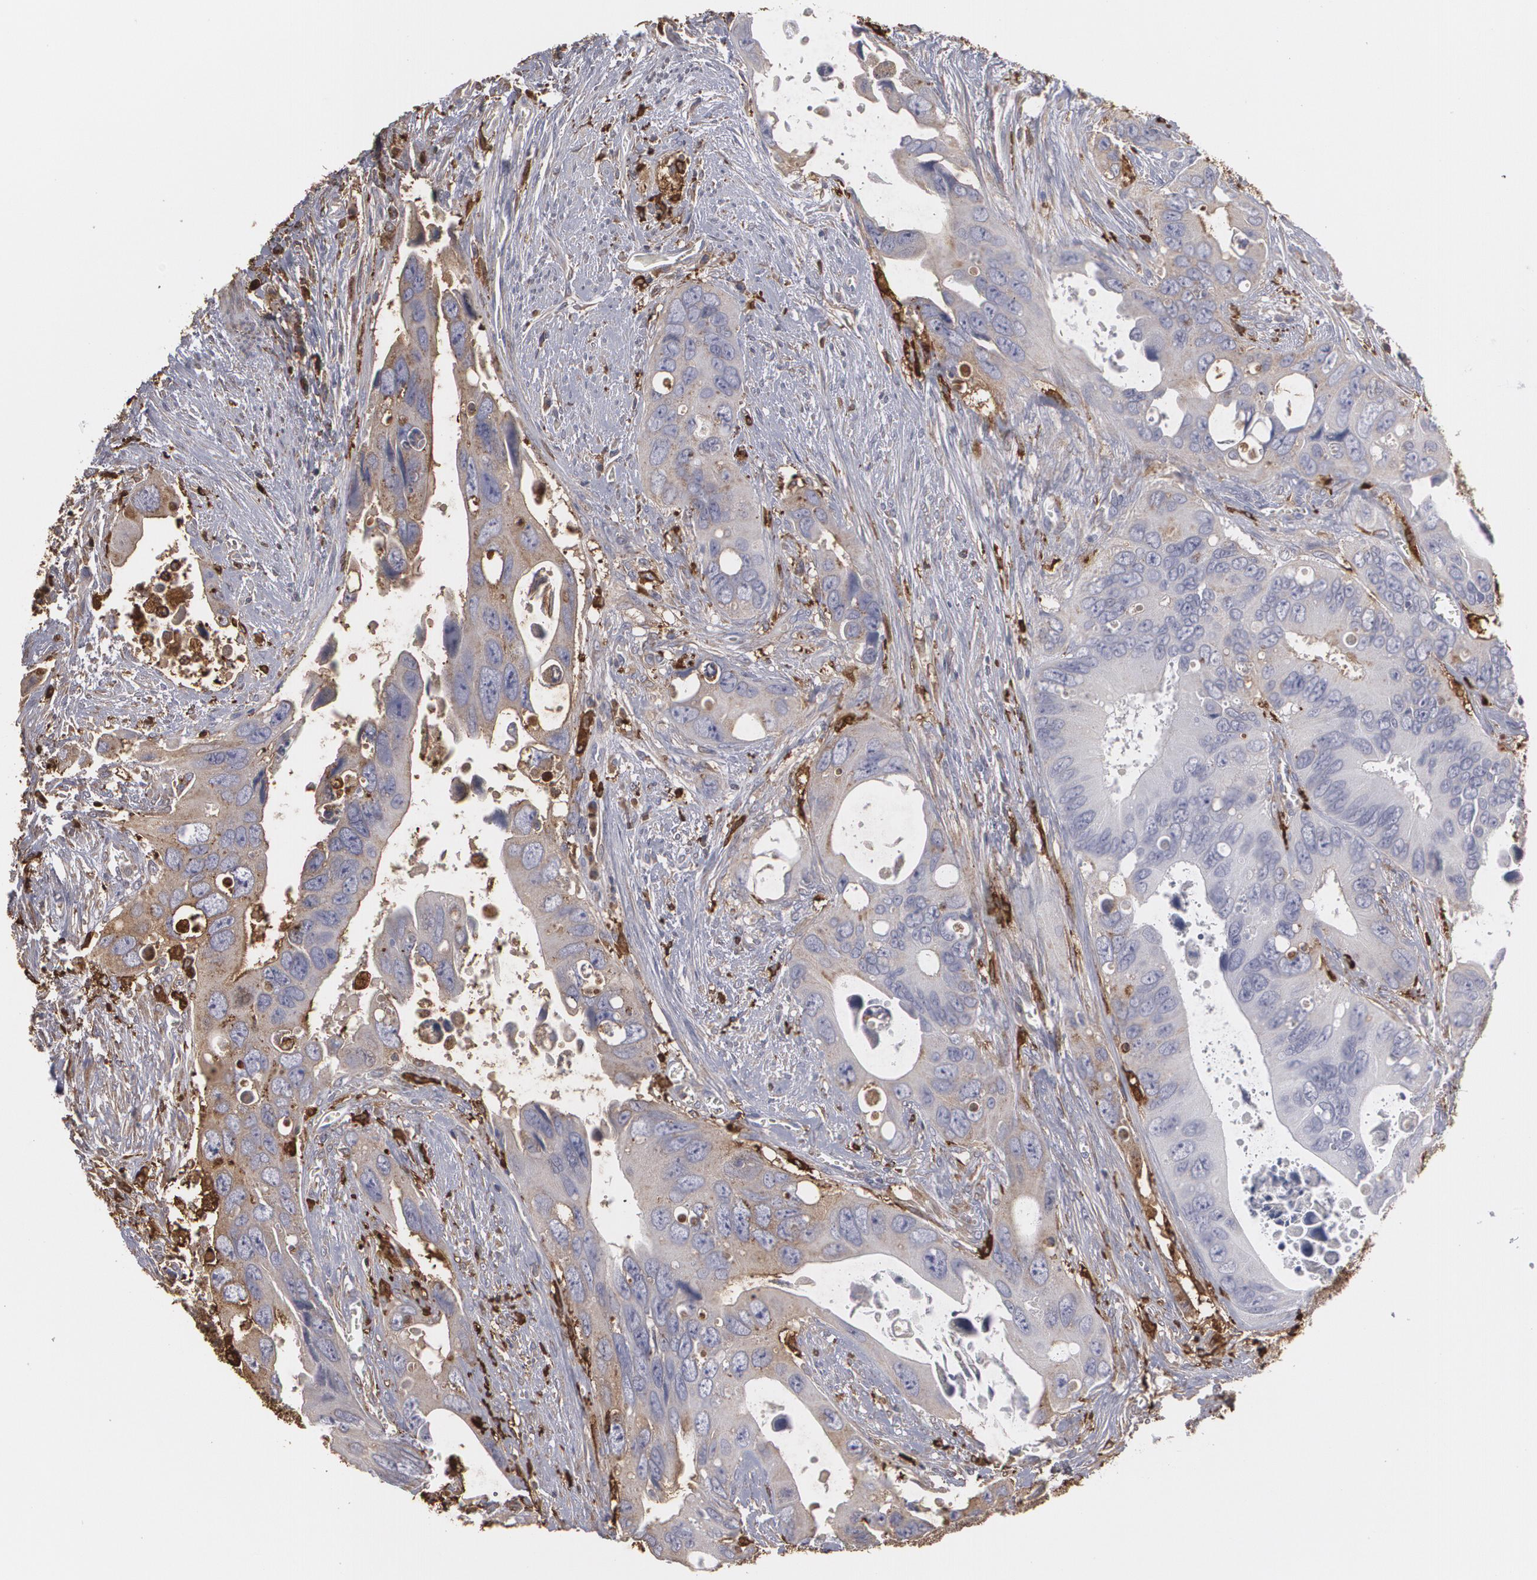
{"staining": {"intensity": "moderate", "quantity": "25%-75%", "location": "cytoplasmic/membranous"}, "tissue": "colorectal cancer", "cell_type": "Tumor cells", "image_type": "cancer", "snomed": [{"axis": "morphology", "description": "Adenocarcinoma, NOS"}, {"axis": "topography", "description": "Rectum"}], "caption": "DAB immunohistochemical staining of colorectal cancer reveals moderate cytoplasmic/membranous protein positivity in approximately 25%-75% of tumor cells.", "gene": "ODC1", "patient": {"sex": "male", "age": 70}}